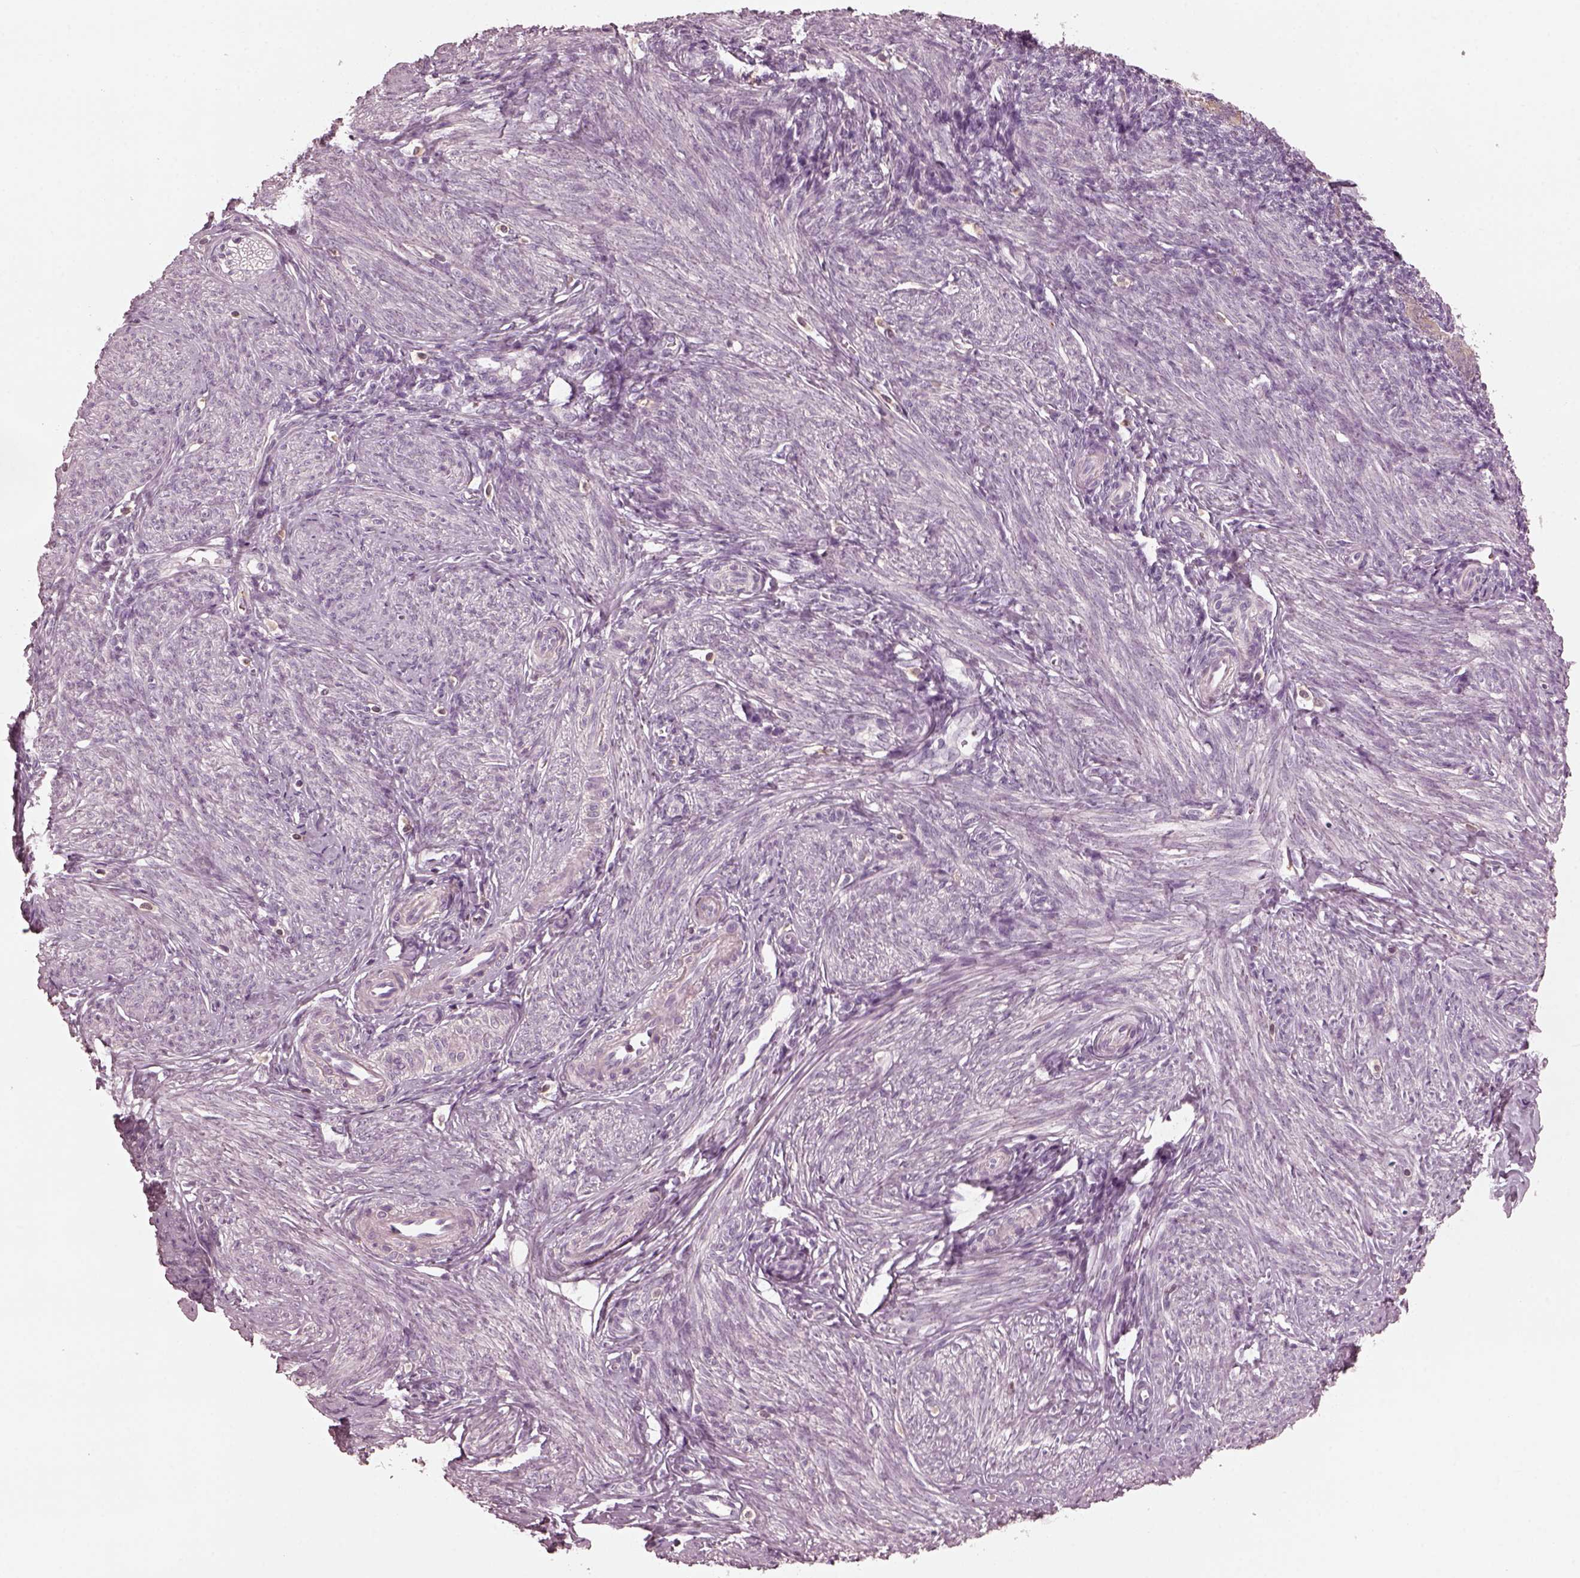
{"staining": {"intensity": "negative", "quantity": "none", "location": "none"}, "tissue": "endometrium", "cell_type": "Cells in endometrial stroma", "image_type": "normal", "snomed": [{"axis": "morphology", "description": "Normal tissue, NOS"}, {"axis": "topography", "description": "Endometrium"}], "caption": "DAB immunohistochemical staining of normal endometrium exhibits no significant staining in cells in endometrial stroma.", "gene": "PSTPIP2", "patient": {"sex": "female", "age": 40}}